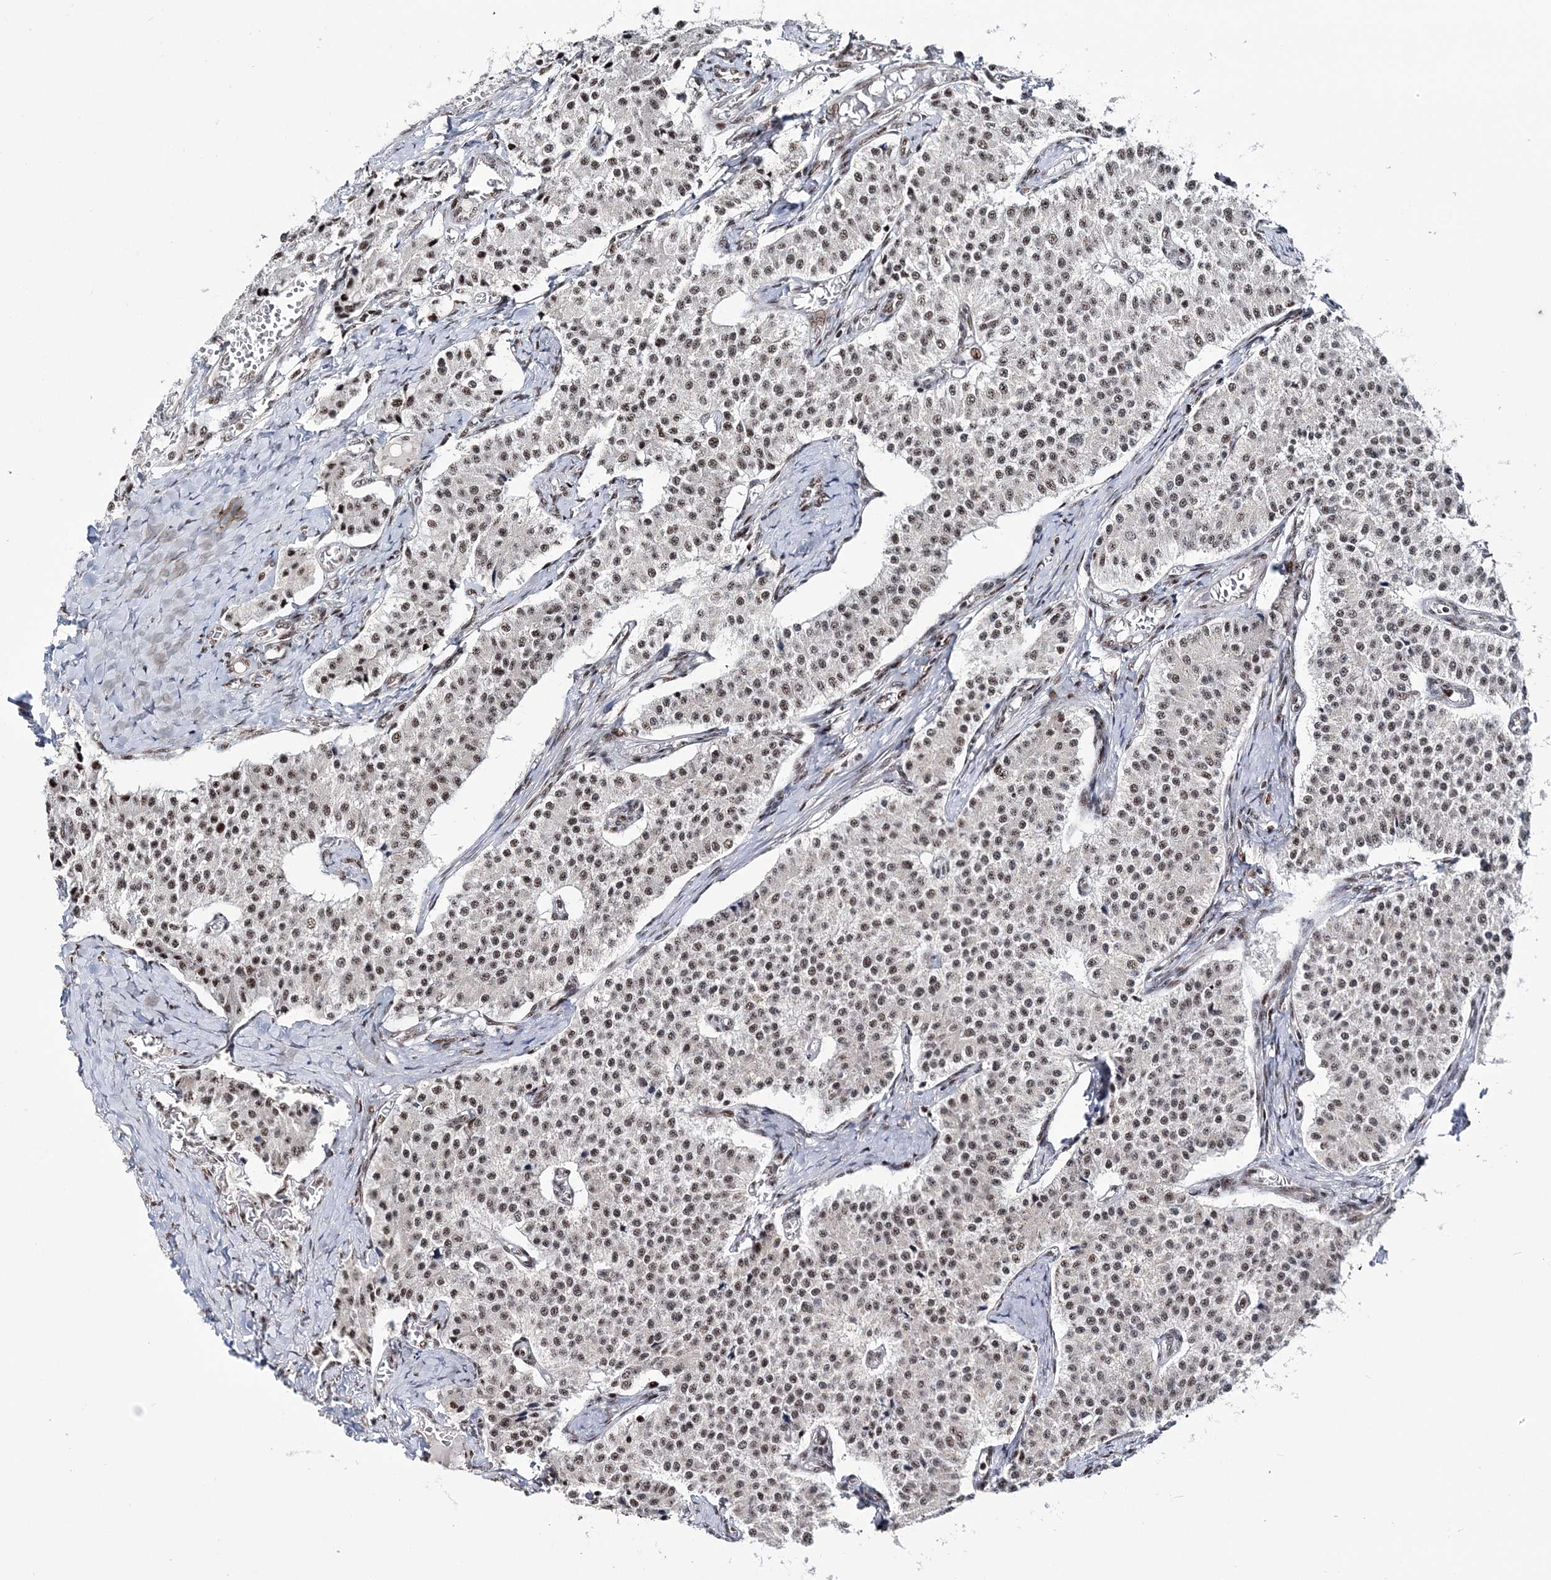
{"staining": {"intensity": "moderate", "quantity": "25%-75%", "location": "nuclear"}, "tissue": "carcinoid", "cell_type": "Tumor cells", "image_type": "cancer", "snomed": [{"axis": "morphology", "description": "Carcinoid, malignant, NOS"}, {"axis": "topography", "description": "Colon"}], "caption": "Protein positivity by IHC reveals moderate nuclear staining in approximately 25%-75% of tumor cells in malignant carcinoid.", "gene": "TATDN2", "patient": {"sex": "female", "age": 52}}